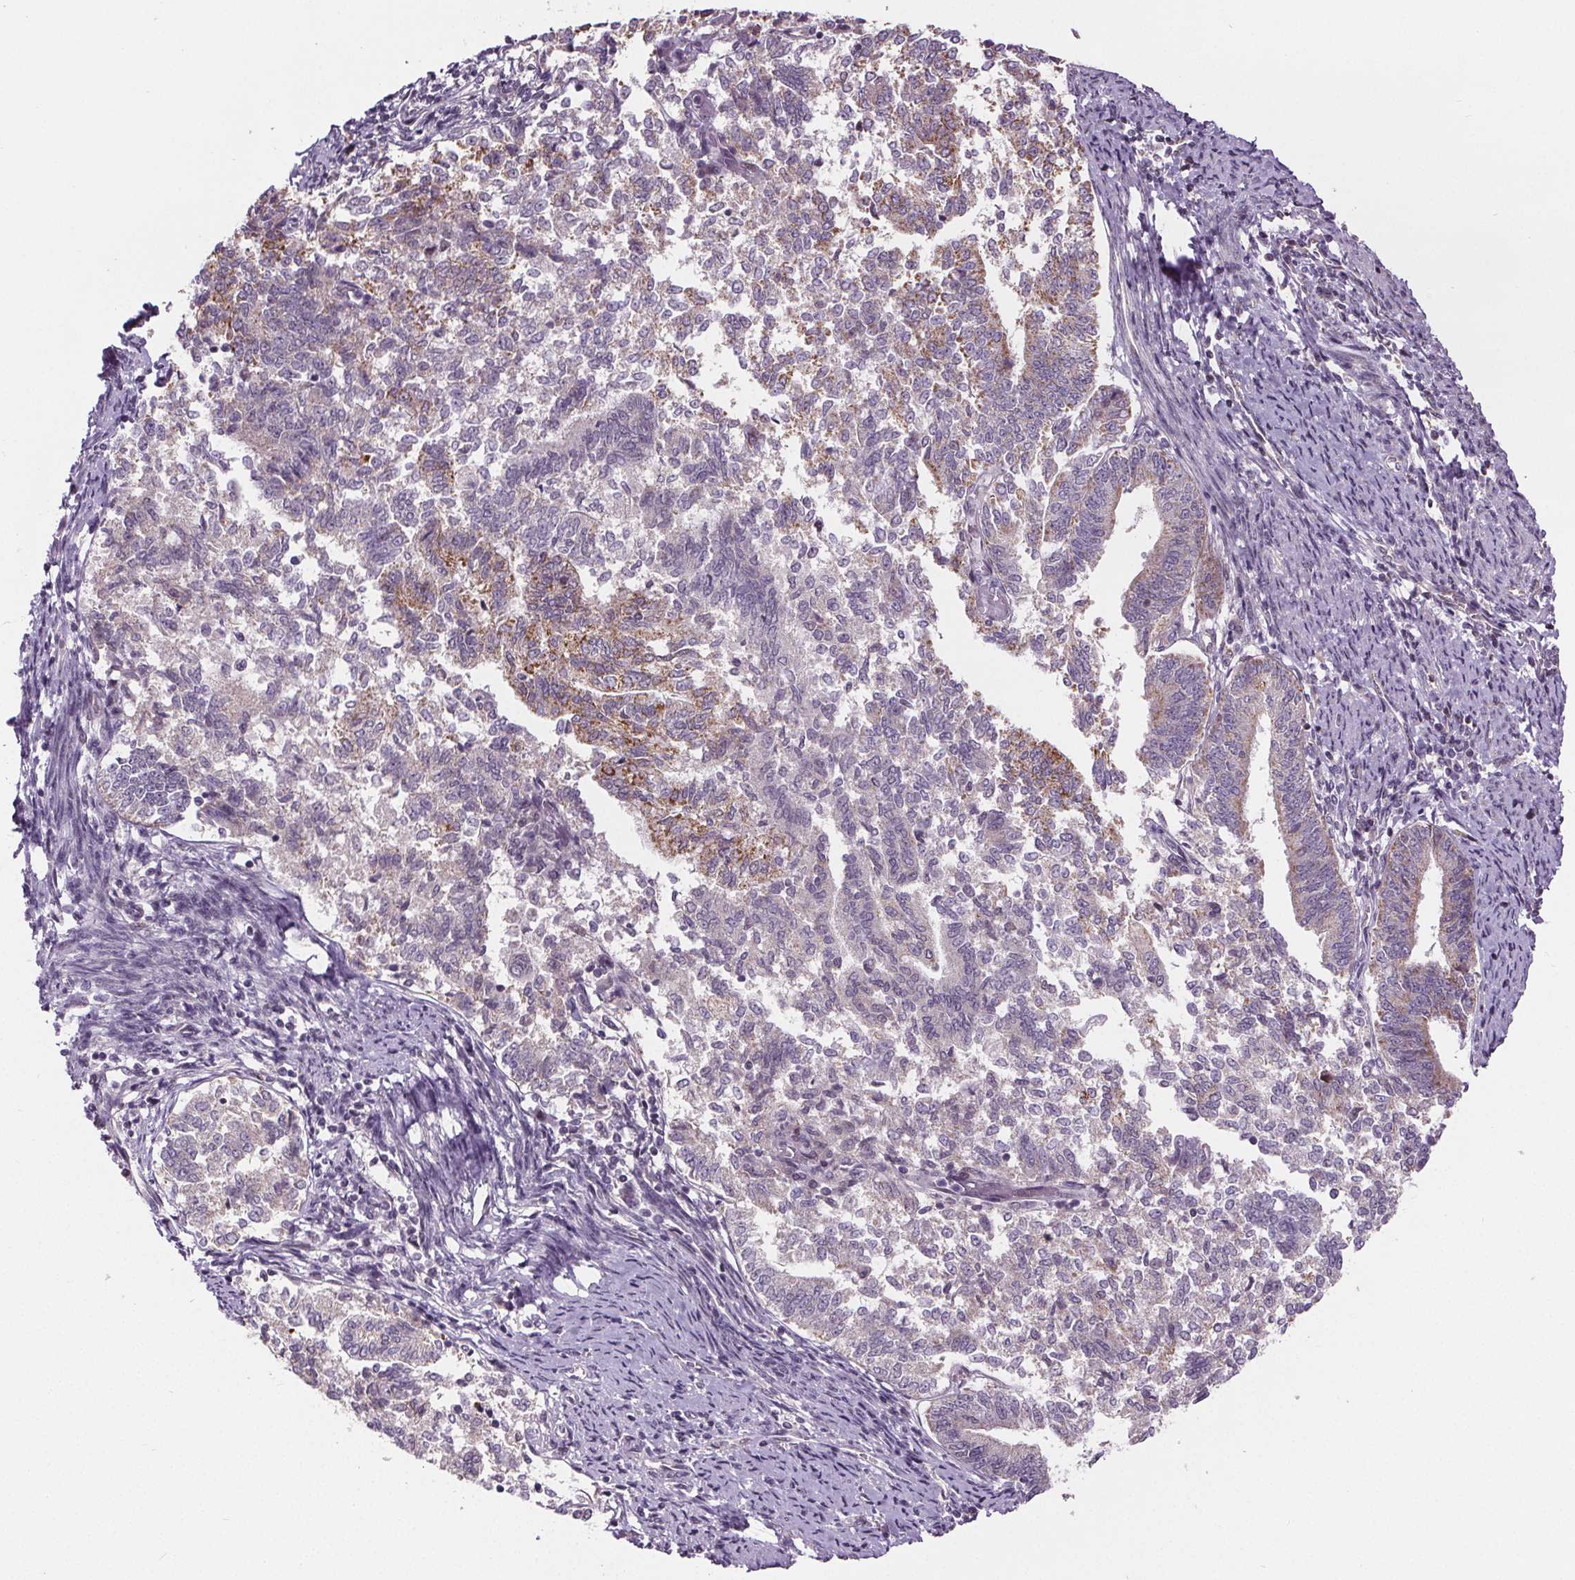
{"staining": {"intensity": "weak", "quantity": "25%-75%", "location": "cytoplasmic/membranous"}, "tissue": "endometrial cancer", "cell_type": "Tumor cells", "image_type": "cancer", "snomed": [{"axis": "morphology", "description": "Adenocarcinoma, NOS"}, {"axis": "topography", "description": "Endometrium"}], "caption": "This micrograph reveals IHC staining of endometrial cancer, with low weak cytoplasmic/membranous positivity in approximately 25%-75% of tumor cells.", "gene": "SUCLA2", "patient": {"sex": "female", "age": 65}}